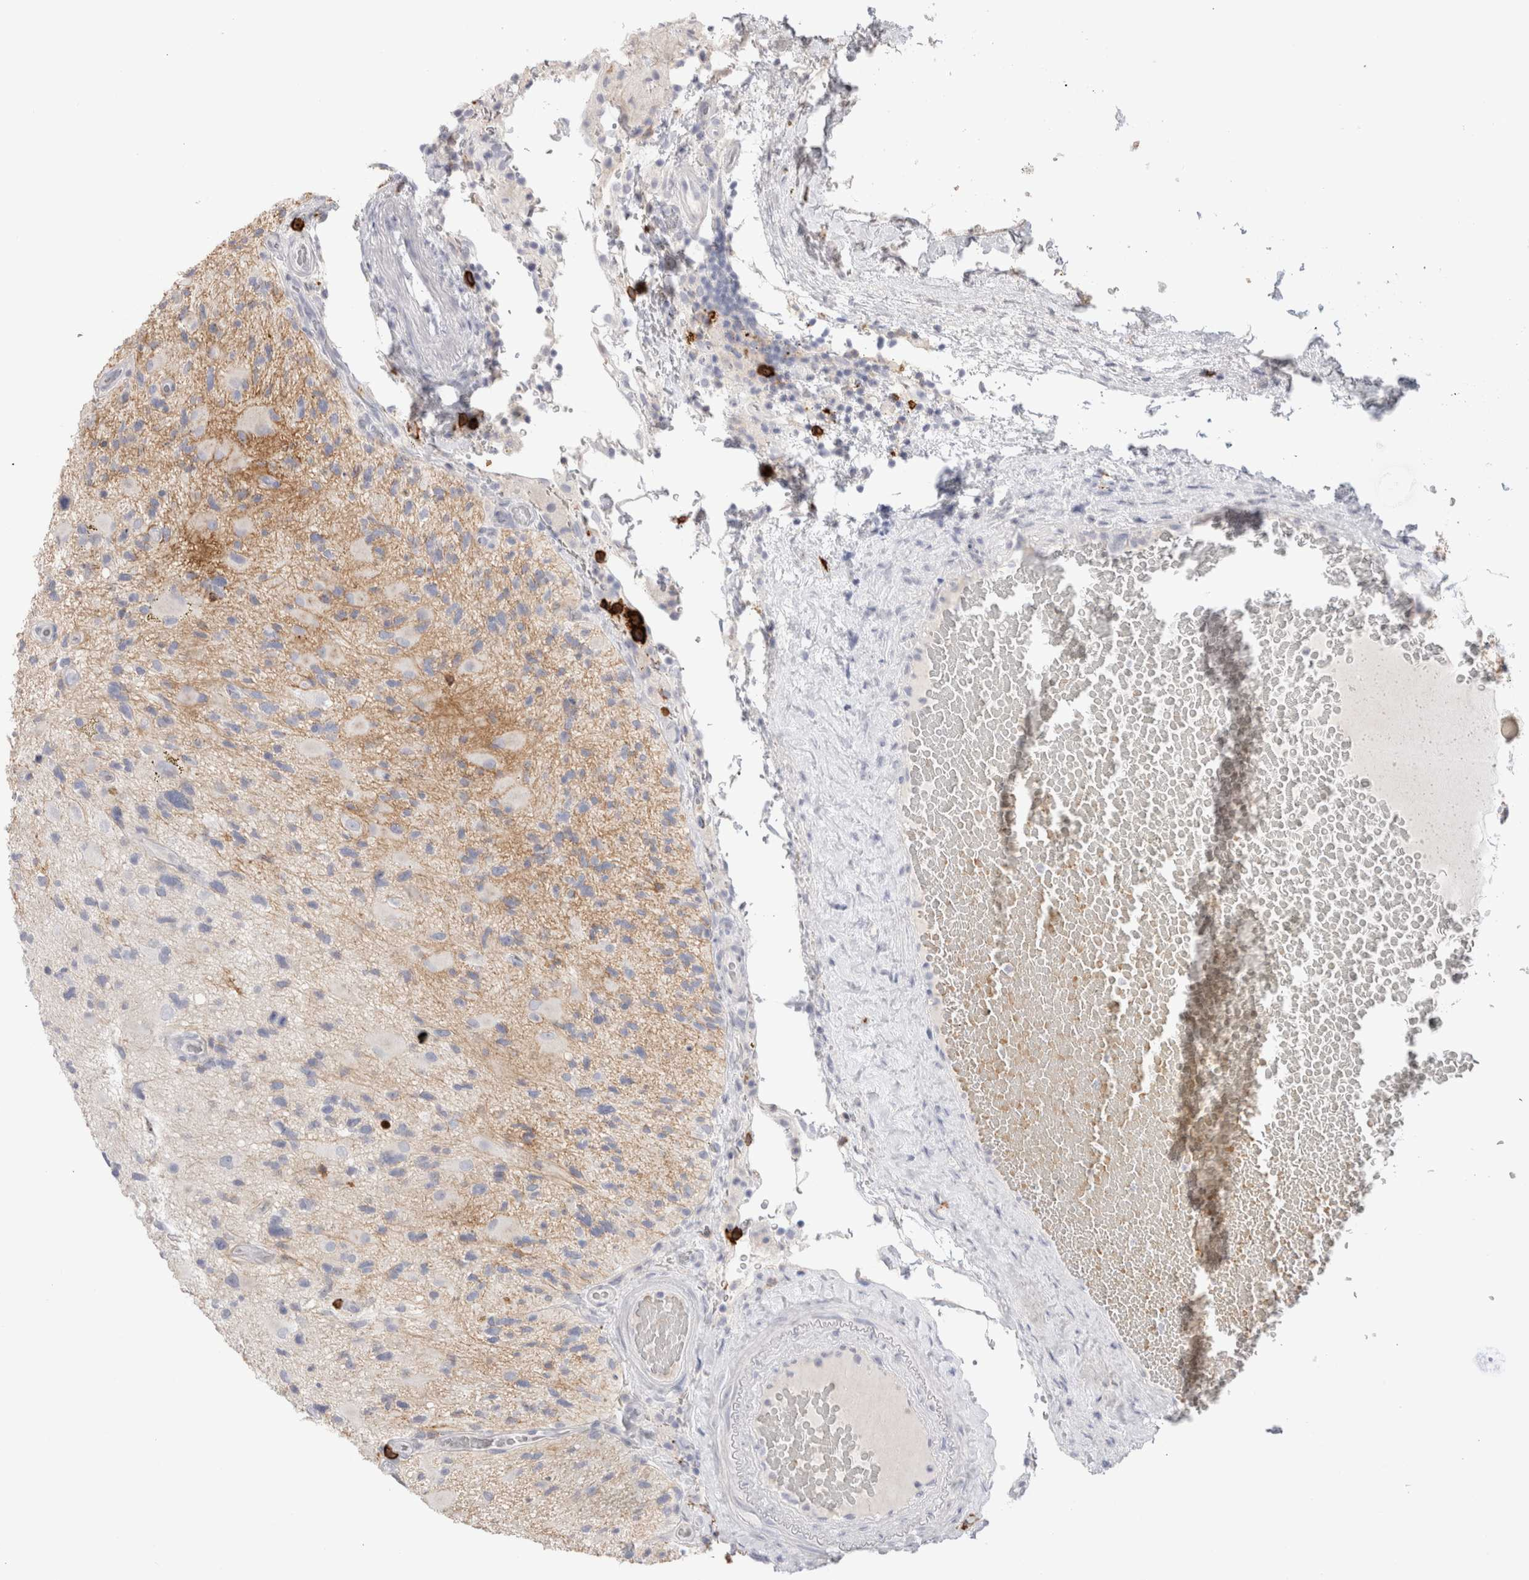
{"staining": {"intensity": "negative", "quantity": "none", "location": "none"}, "tissue": "glioma", "cell_type": "Tumor cells", "image_type": "cancer", "snomed": [{"axis": "morphology", "description": "Glioma, malignant, High grade"}, {"axis": "topography", "description": "Brain"}], "caption": "Human malignant glioma (high-grade) stained for a protein using immunohistochemistry reveals no positivity in tumor cells.", "gene": "CD38", "patient": {"sex": "male", "age": 33}}